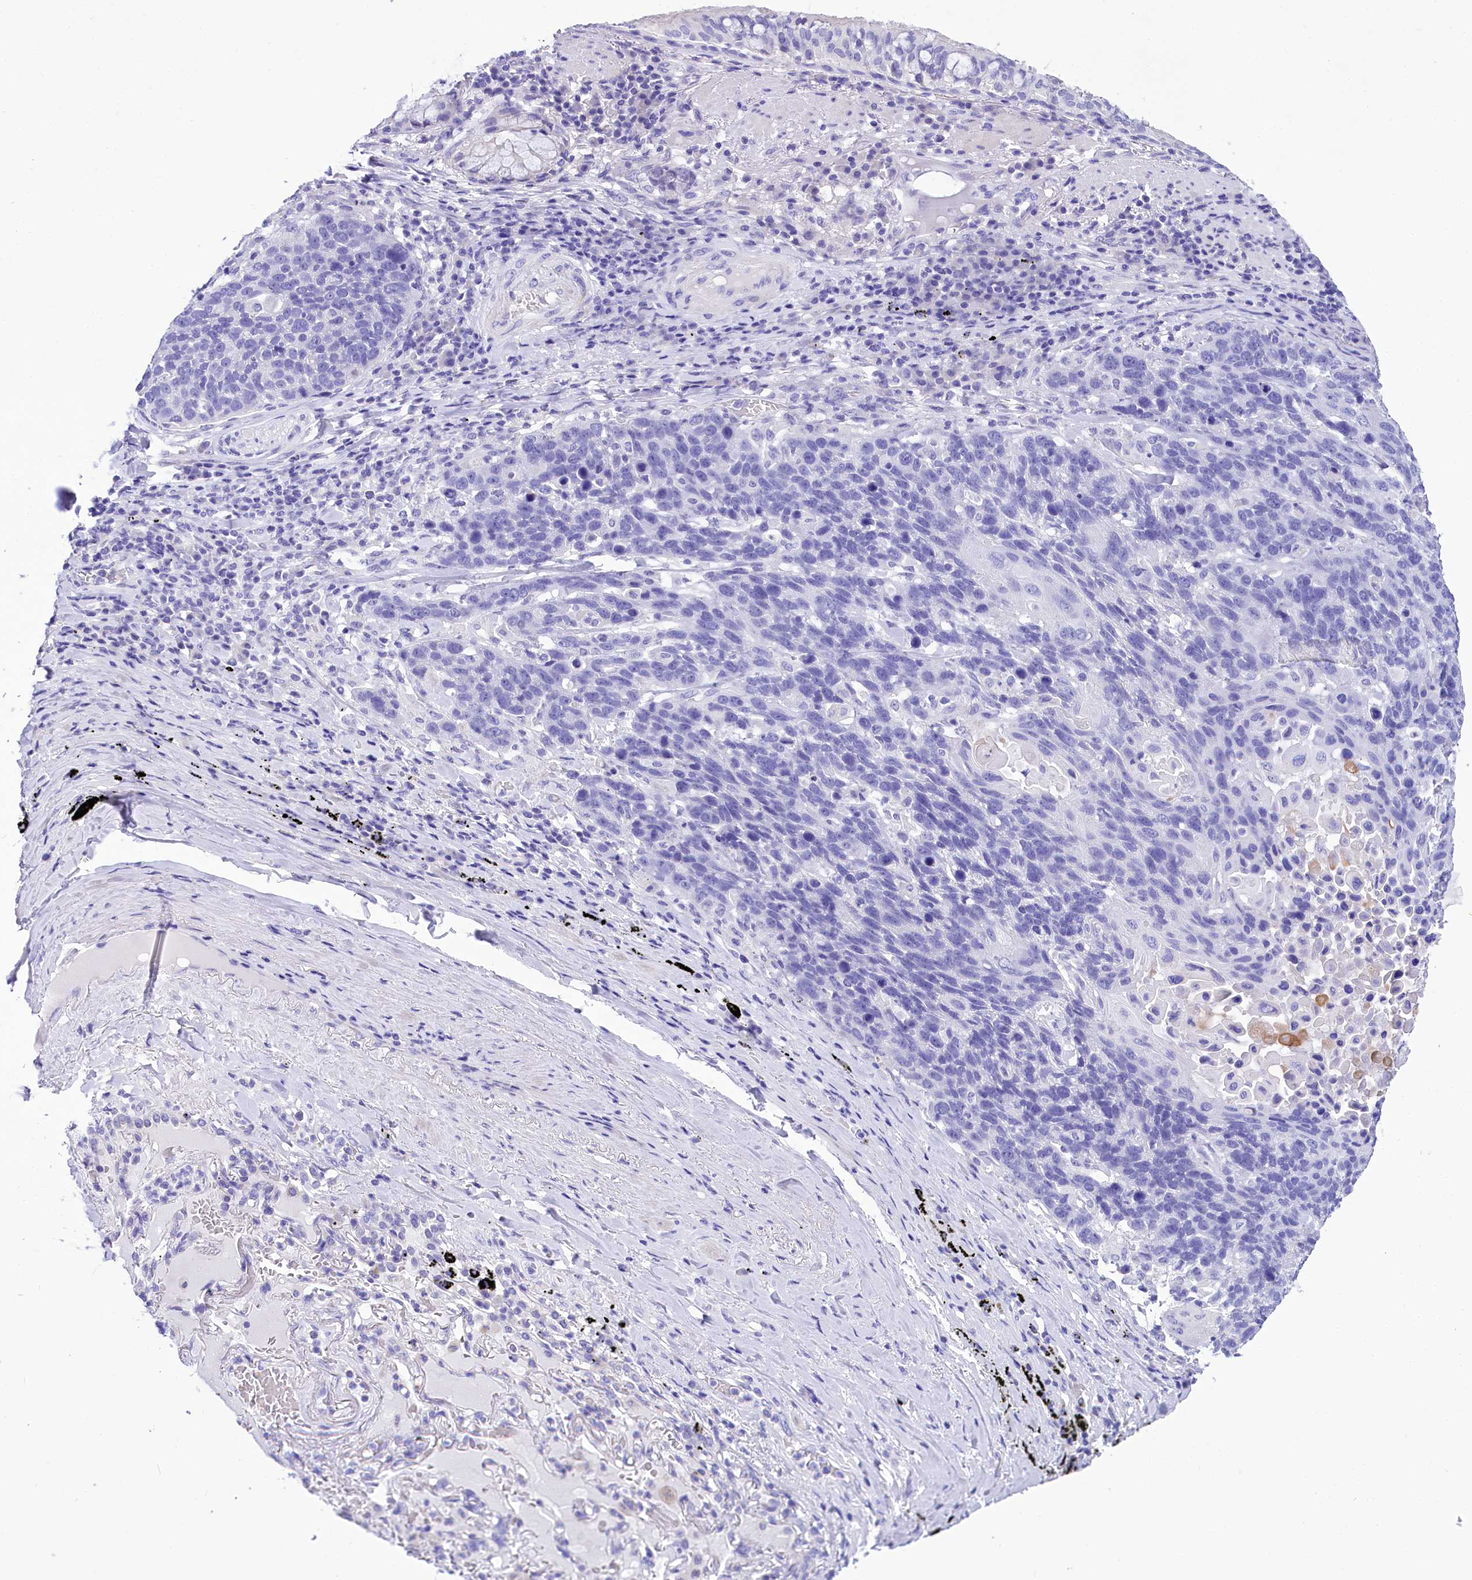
{"staining": {"intensity": "negative", "quantity": "none", "location": "none"}, "tissue": "lung cancer", "cell_type": "Tumor cells", "image_type": "cancer", "snomed": [{"axis": "morphology", "description": "Squamous cell carcinoma, NOS"}, {"axis": "topography", "description": "Lung"}], "caption": "The histopathology image displays no staining of tumor cells in lung cancer.", "gene": "TTC36", "patient": {"sex": "male", "age": 66}}